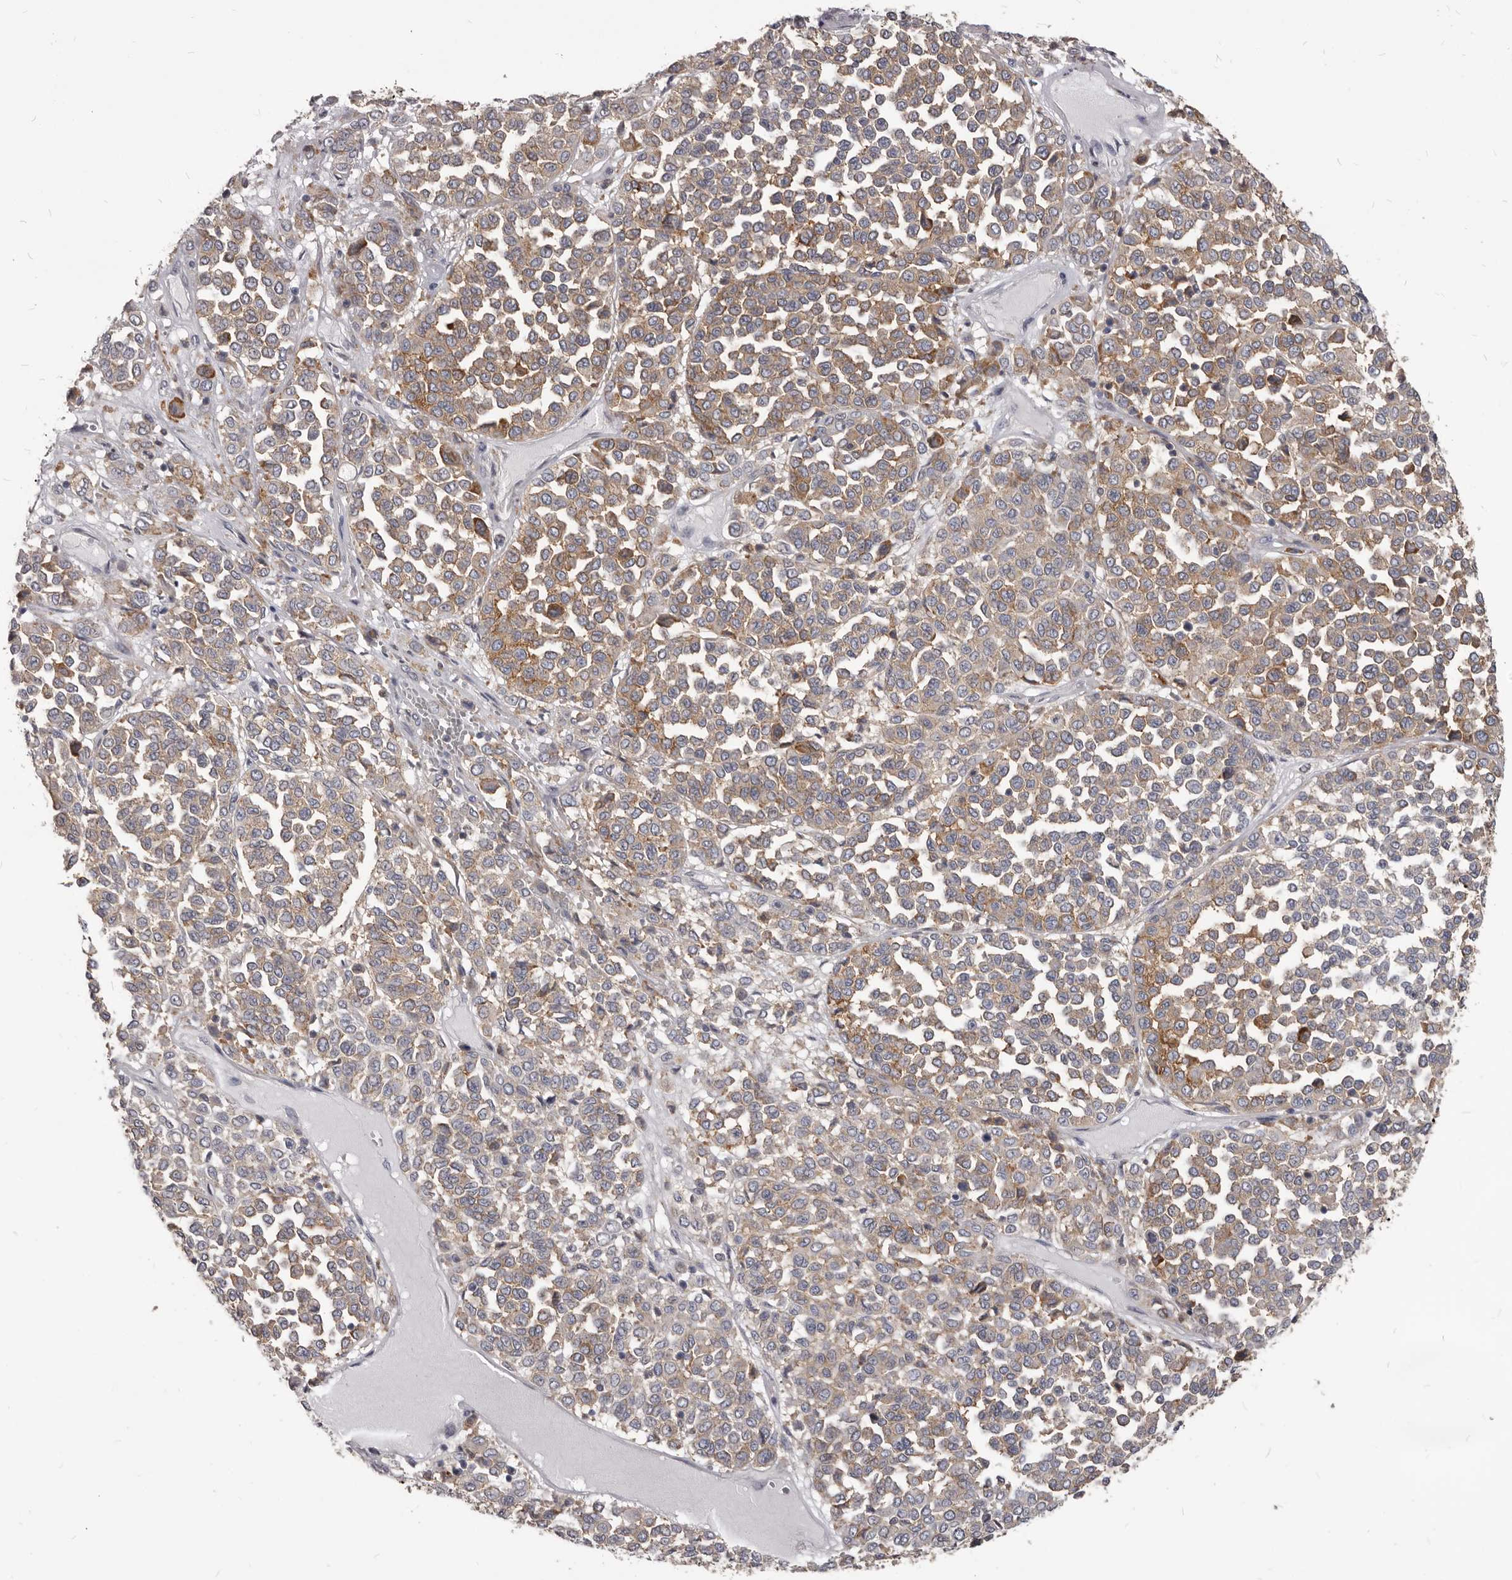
{"staining": {"intensity": "moderate", "quantity": ">75%", "location": "cytoplasmic/membranous"}, "tissue": "melanoma", "cell_type": "Tumor cells", "image_type": "cancer", "snomed": [{"axis": "morphology", "description": "Malignant melanoma, Metastatic site"}, {"axis": "topography", "description": "Pancreas"}], "caption": "This is a histology image of IHC staining of malignant melanoma (metastatic site), which shows moderate staining in the cytoplasmic/membranous of tumor cells.", "gene": "PI4K2A", "patient": {"sex": "female", "age": 30}}